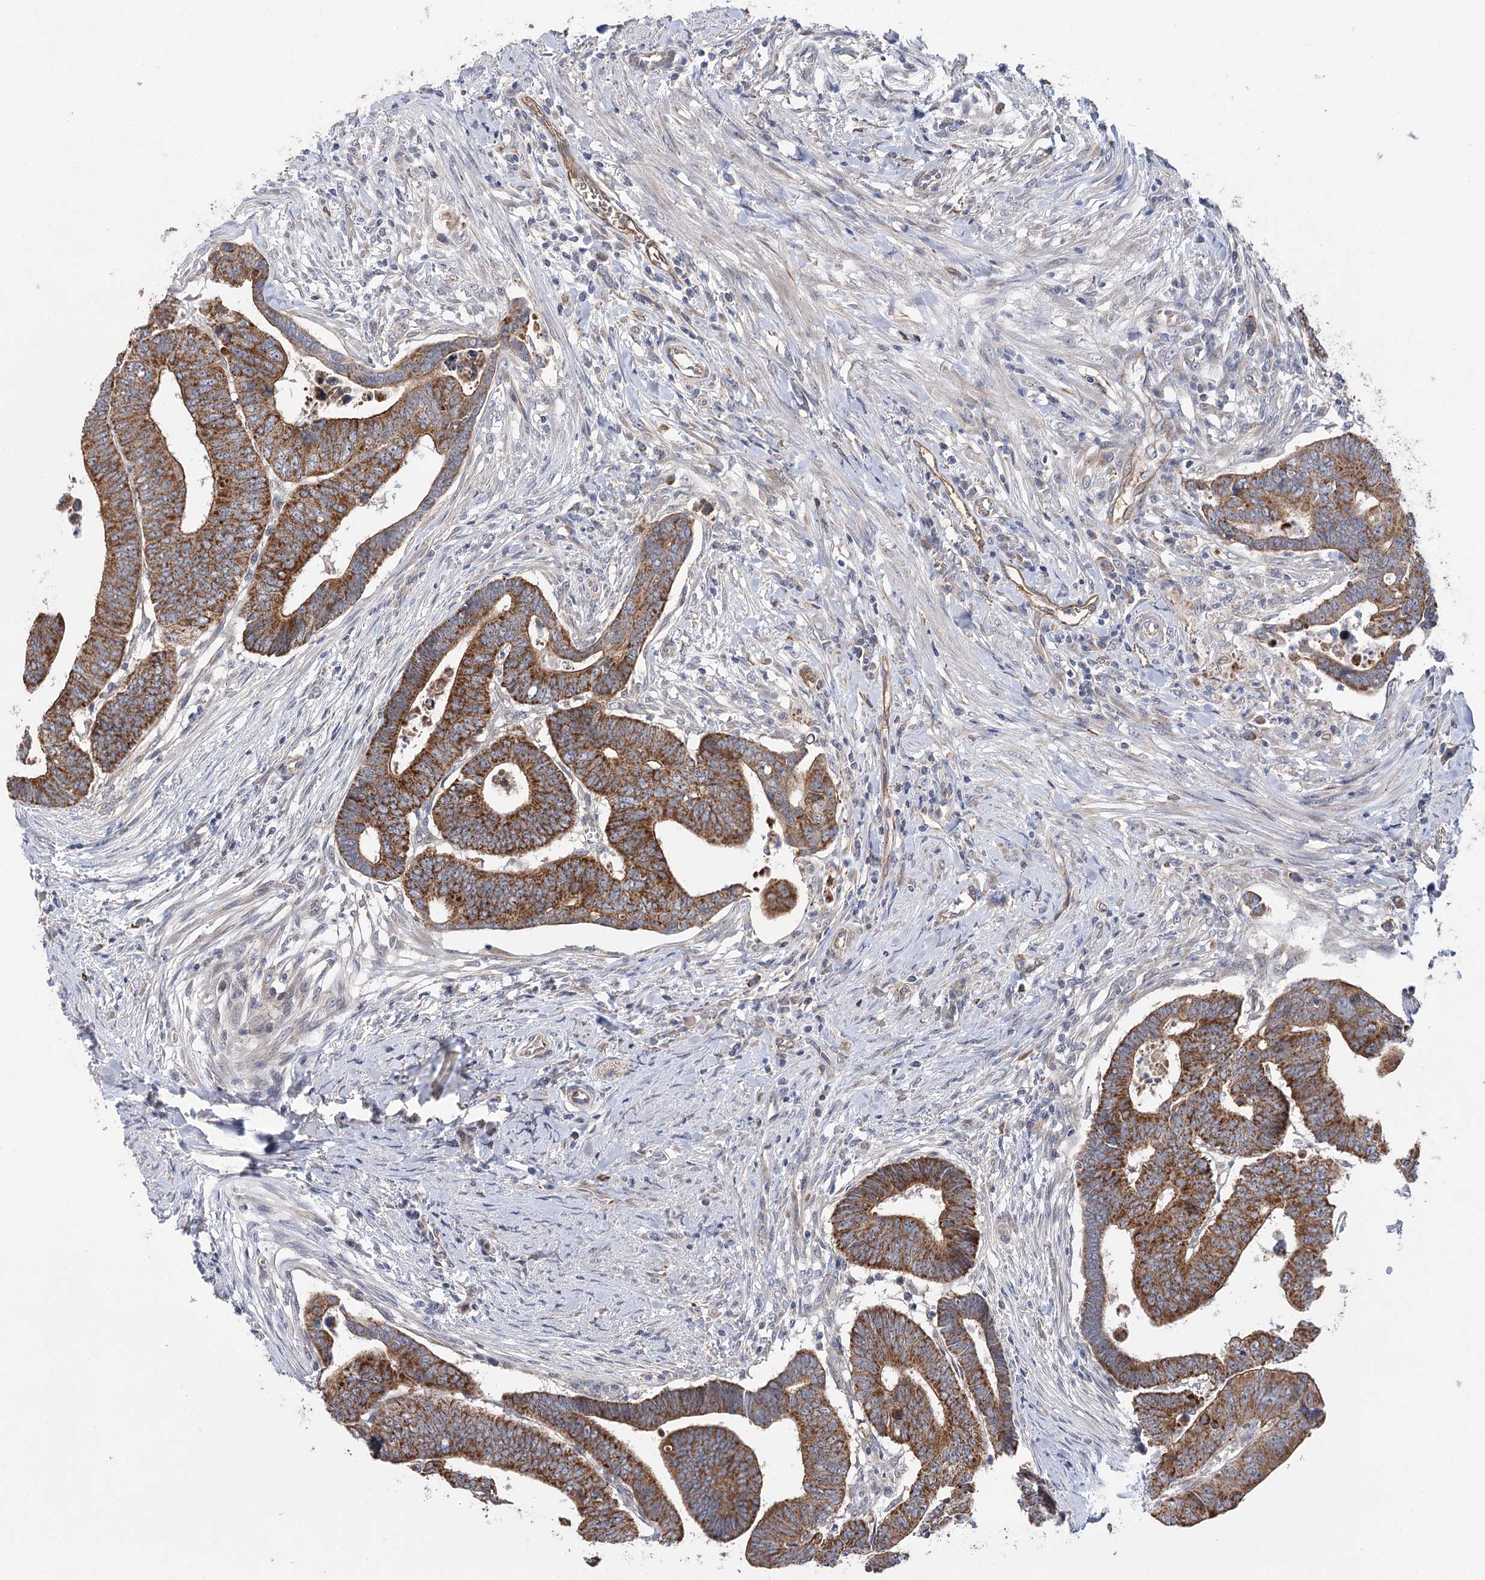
{"staining": {"intensity": "moderate", "quantity": ">75%", "location": "cytoplasmic/membranous"}, "tissue": "colorectal cancer", "cell_type": "Tumor cells", "image_type": "cancer", "snomed": [{"axis": "morphology", "description": "Normal tissue, NOS"}, {"axis": "morphology", "description": "Adenocarcinoma, NOS"}, {"axis": "topography", "description": "Rectum"}], "caption": "Brown immunohistochemical staining in human colorectal cancer exhibits moderate cytoplasmic/membranous positivity in approximately >75% of tumor cells.", "gene": "ECHDC3", "patient": {"sex": "female", "age": 65}}